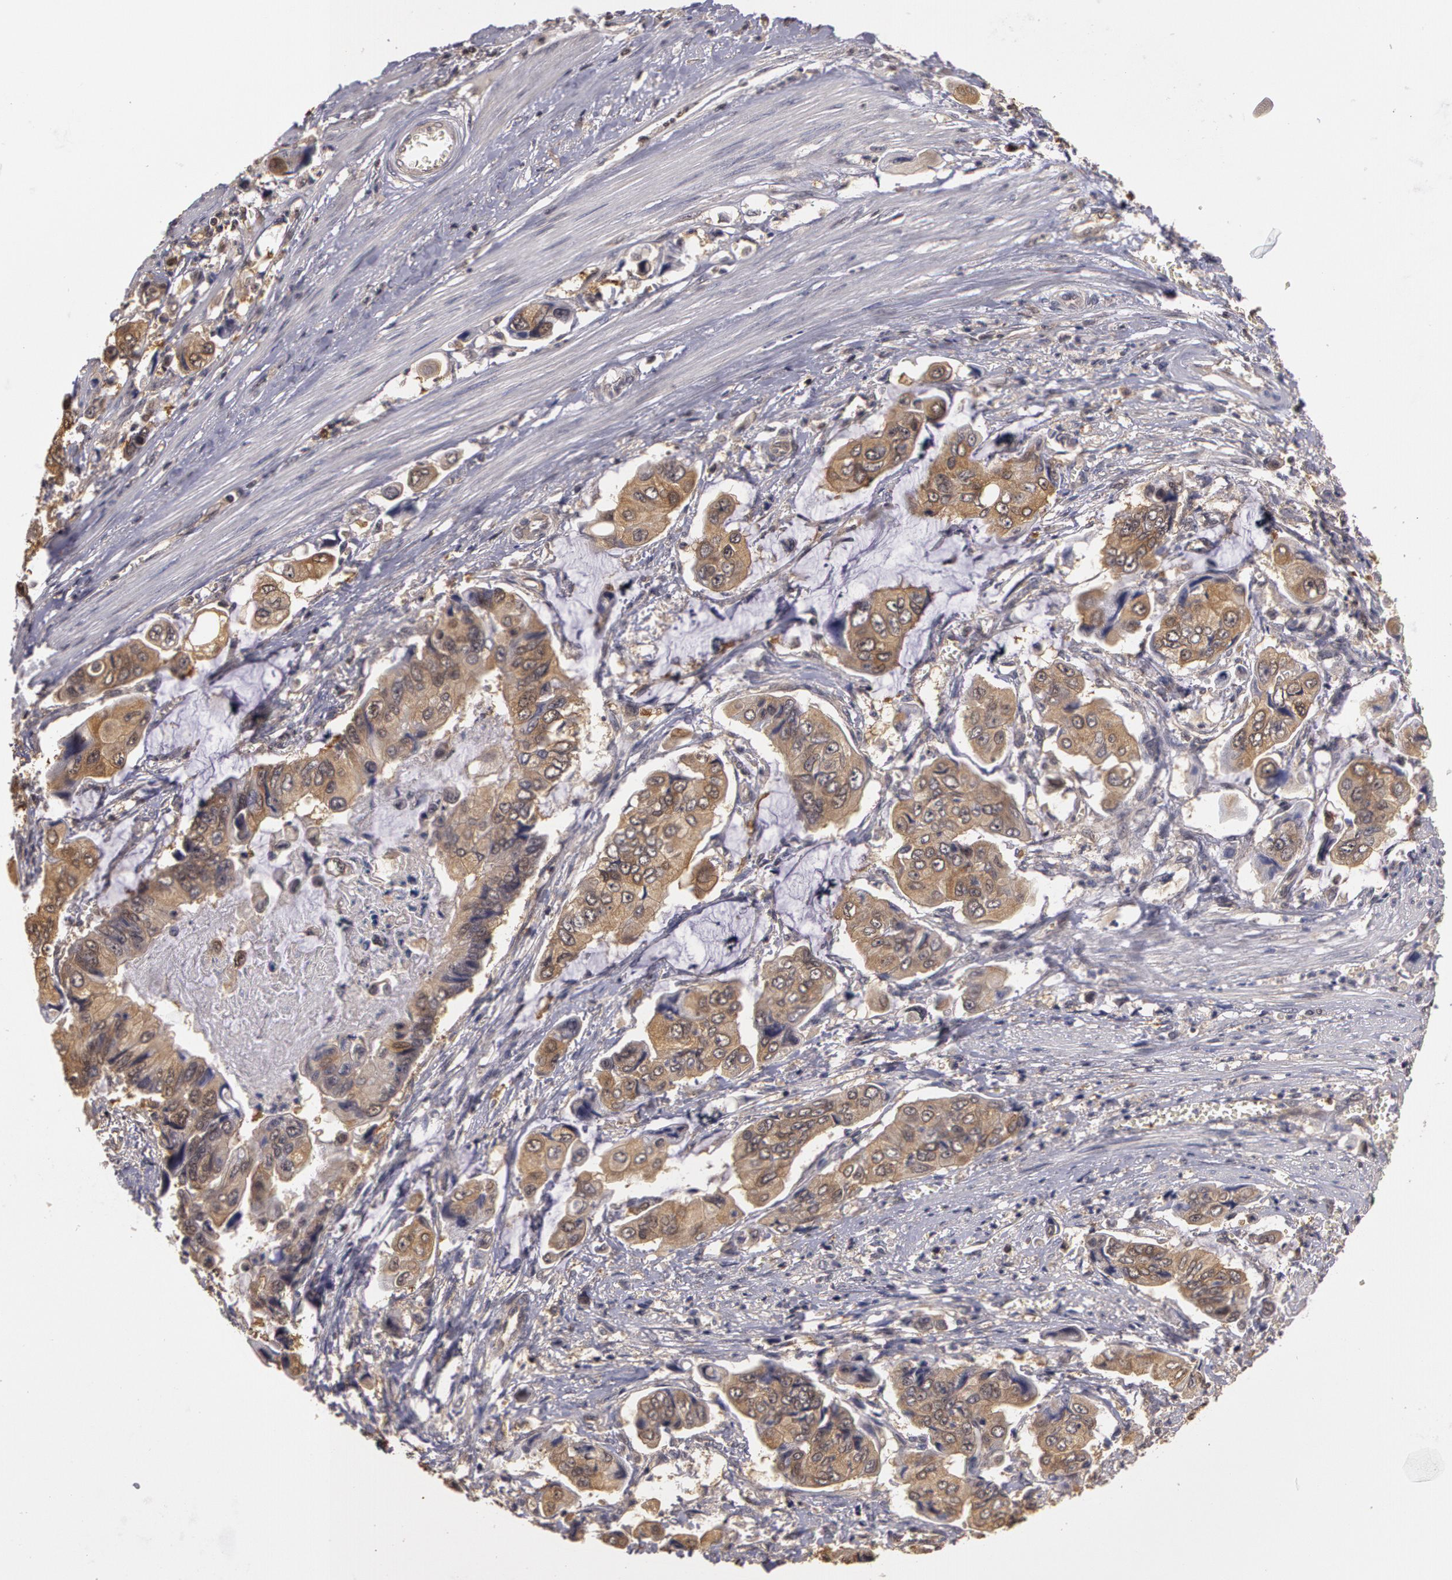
{"staining": {"intensity": "weak", "quantity": "25%-75%", "location": "cytoplasmic/membranous"}, "tissue": "stomach cancer", "cell_type": "Tumor cells", "image_type": "cancer", "snomed": [{"axis": "morphology", "description": "Adenocarcinoma, NOS"}, {"axis": "topography", "description": "Stomach, upper"}], "caption": "A brown stain shows weak cytoplasmic/membranous positivity of a protein in human adenocarcinoma (stomach) tumor cells.", "gene": "AHSA1", "patient": {"sex": "male", "age": 80}}